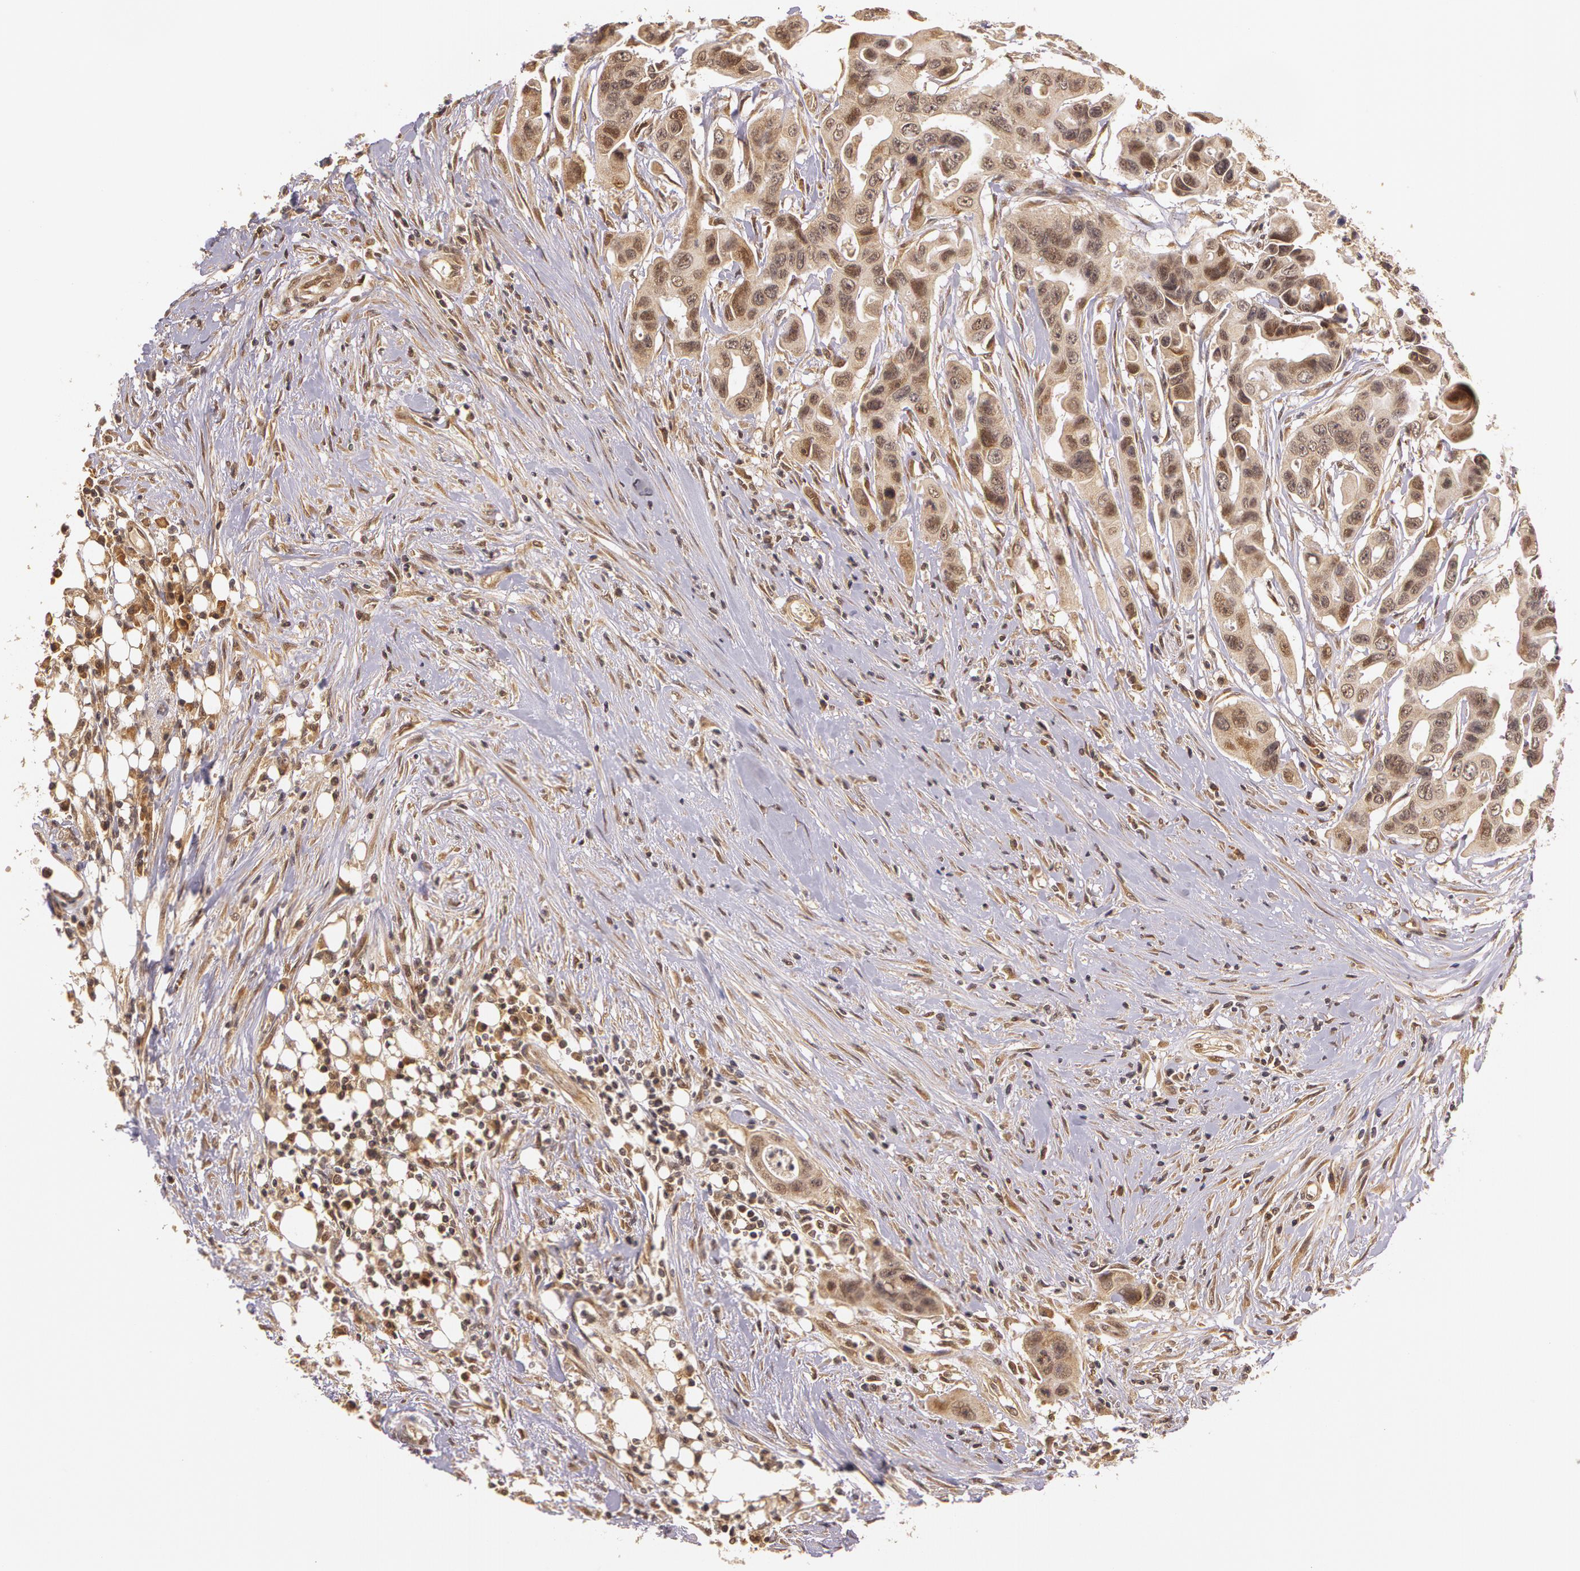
{"staining": {"intensity": "moderate", "quantity": ">75%", "location": "cytoplasmic/membranous"}, "tissue": "colorectal cancer", "cell_type": "Tumor cells", "image_type": "cancer", "snomed": [{"axis": "morphology", "description": "Adenocarcinoma, NOS"}, {"axis": "topography", "description": "Colon"}], "caption": "Immunohistochemical staining of human adenocarcinoma (colorectal) displays moderate cytoplasmic/membranous protein positivity in about >75% of tumor cells.", "gene": "ASCC2", "patient": {"sex": "female", "age": 70}}